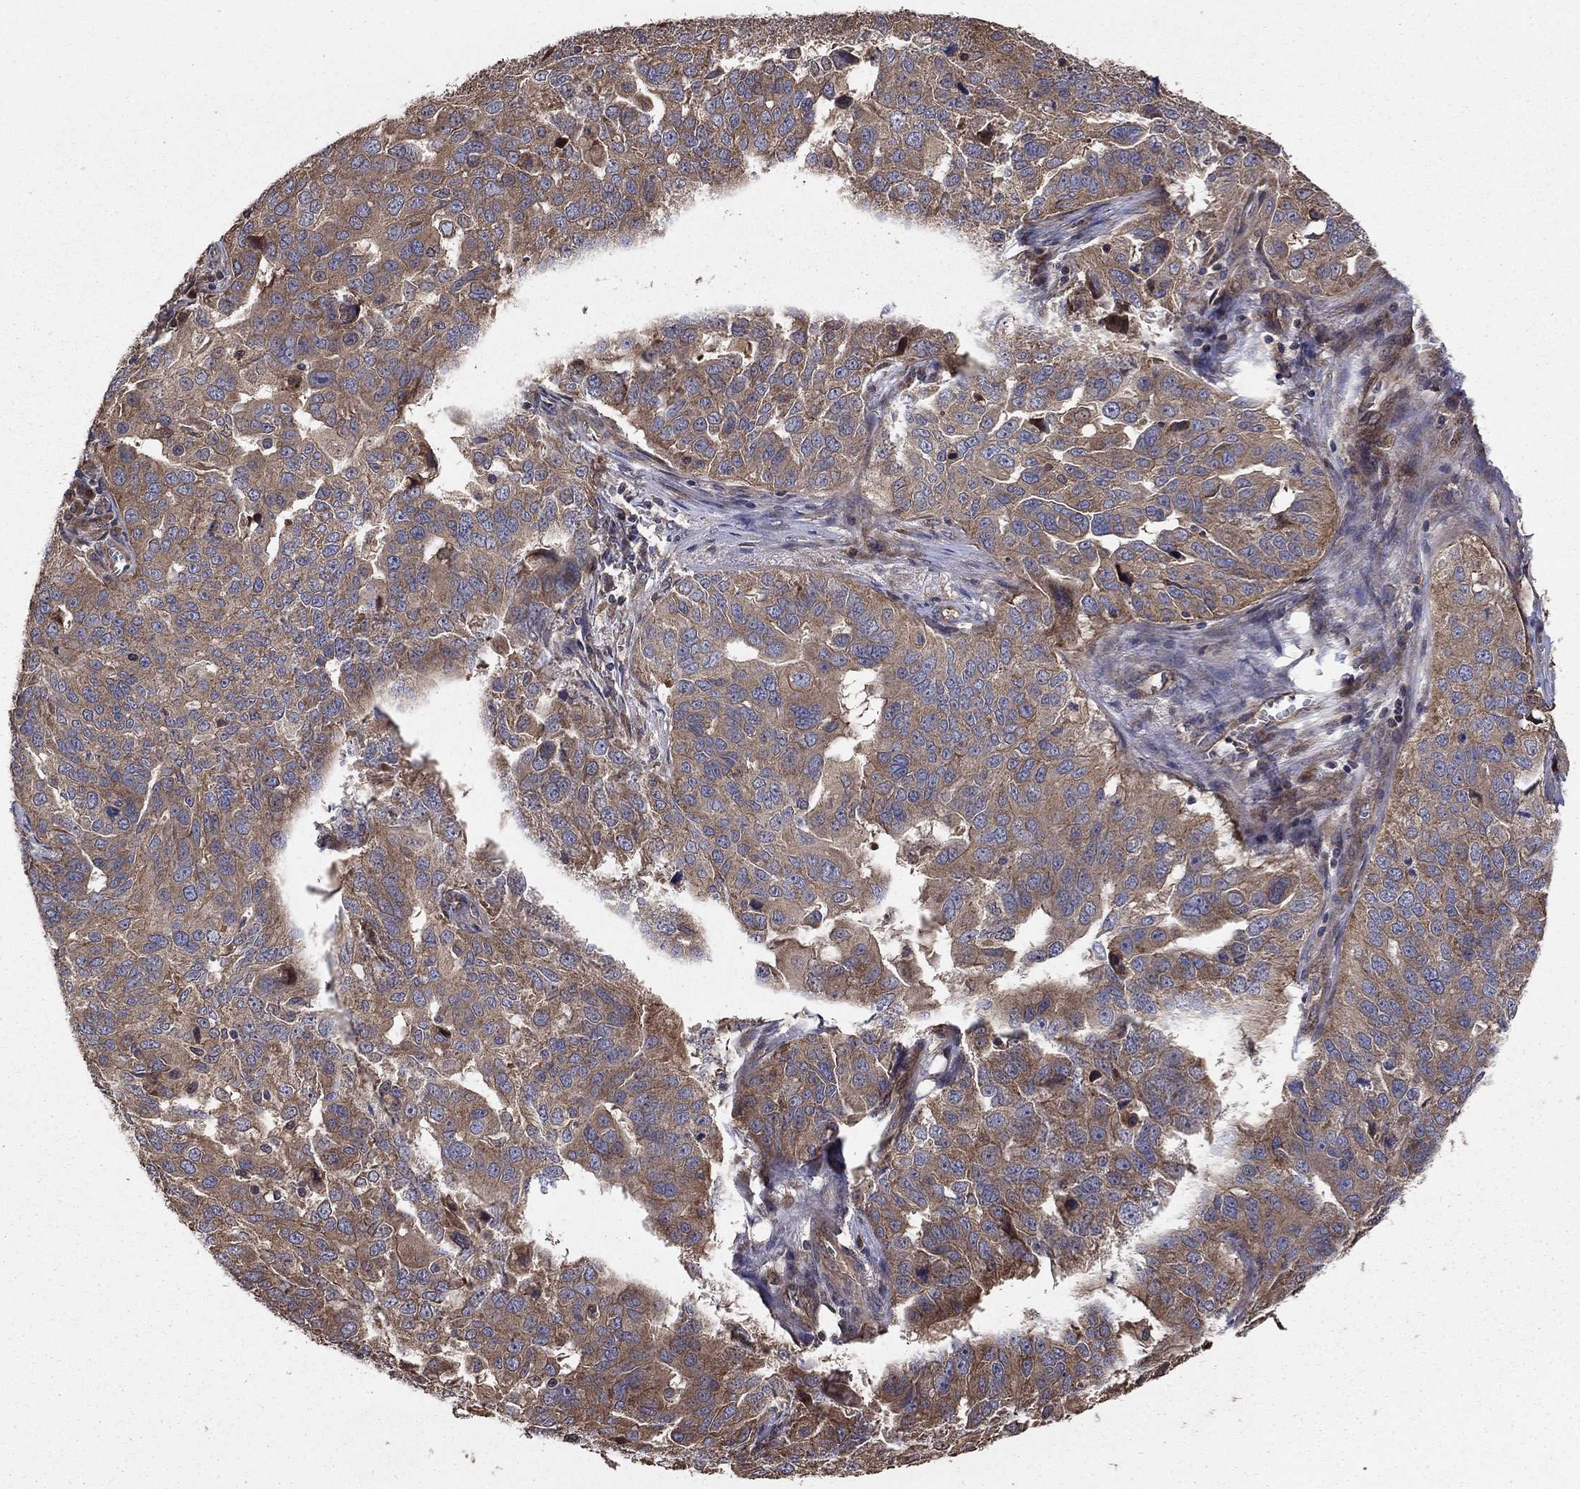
{"staining": {"intensity": "moderate", "quantity": "25%-75%", "location": "cytoplasmic/membranous"}, "tissue": "ovarian cancer", "cell_type": "Tumor cells", "image_type": "cancer", "snomed": [{"axis": "morphology", "description": "Carcinoma, endometroid"}, {"axis": "topography", "description": "Soft tissue"}, {"axis": "topography", "description": "Ovary"}], "caption": "Immunohistochemical staining of human endometroid carcinoma (ovarian) demonstrates medium levels of moderate cytoplasmic/membranous protein expression in approximately 25%-75% of tumor cells.", "gene": "BABAM2", "patient": {"sex": "female", "age": 52}}